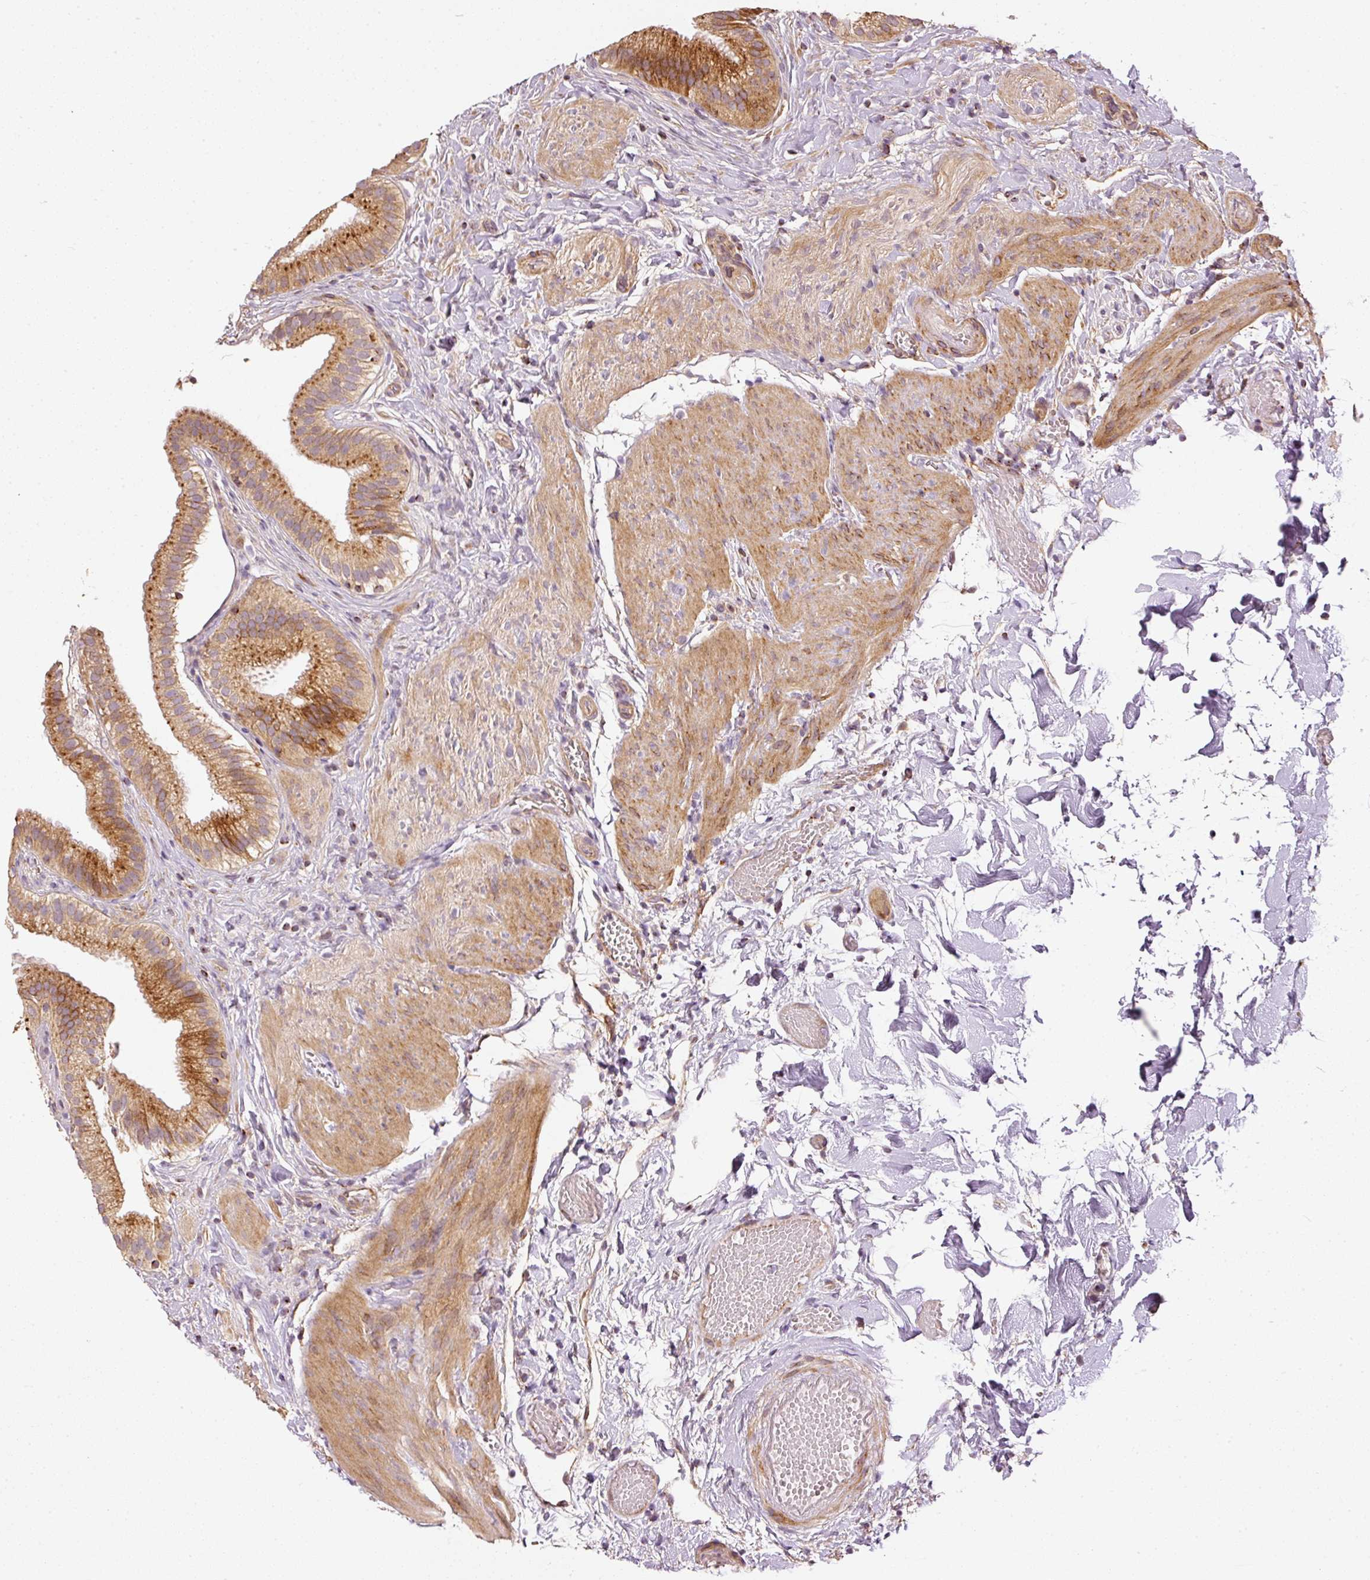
{"staining": {"intensity": "strong", "quantity": ">75%", "location": "cytoplasmic/membranous"}, "tissue": "gallbladder", "cell_type": "Glandular cells", "image_type": "normal", "snomed": [{"axis": "morphology", "description": "Normal tissue, NOS"}, {"axis": "topography", "description": "Gallbladder"}], "caption": "Immunohistochemical staining of unremarkable gallbladder exhibits high levels of strong cytoplasmic/membranous positivity in about >75% of glandular cells. (DAB IHC, brown staining for protein, blue staining for nuclei).", "gene": "MTHFD1L", "patient": {"sex": "female", "age": 63}}